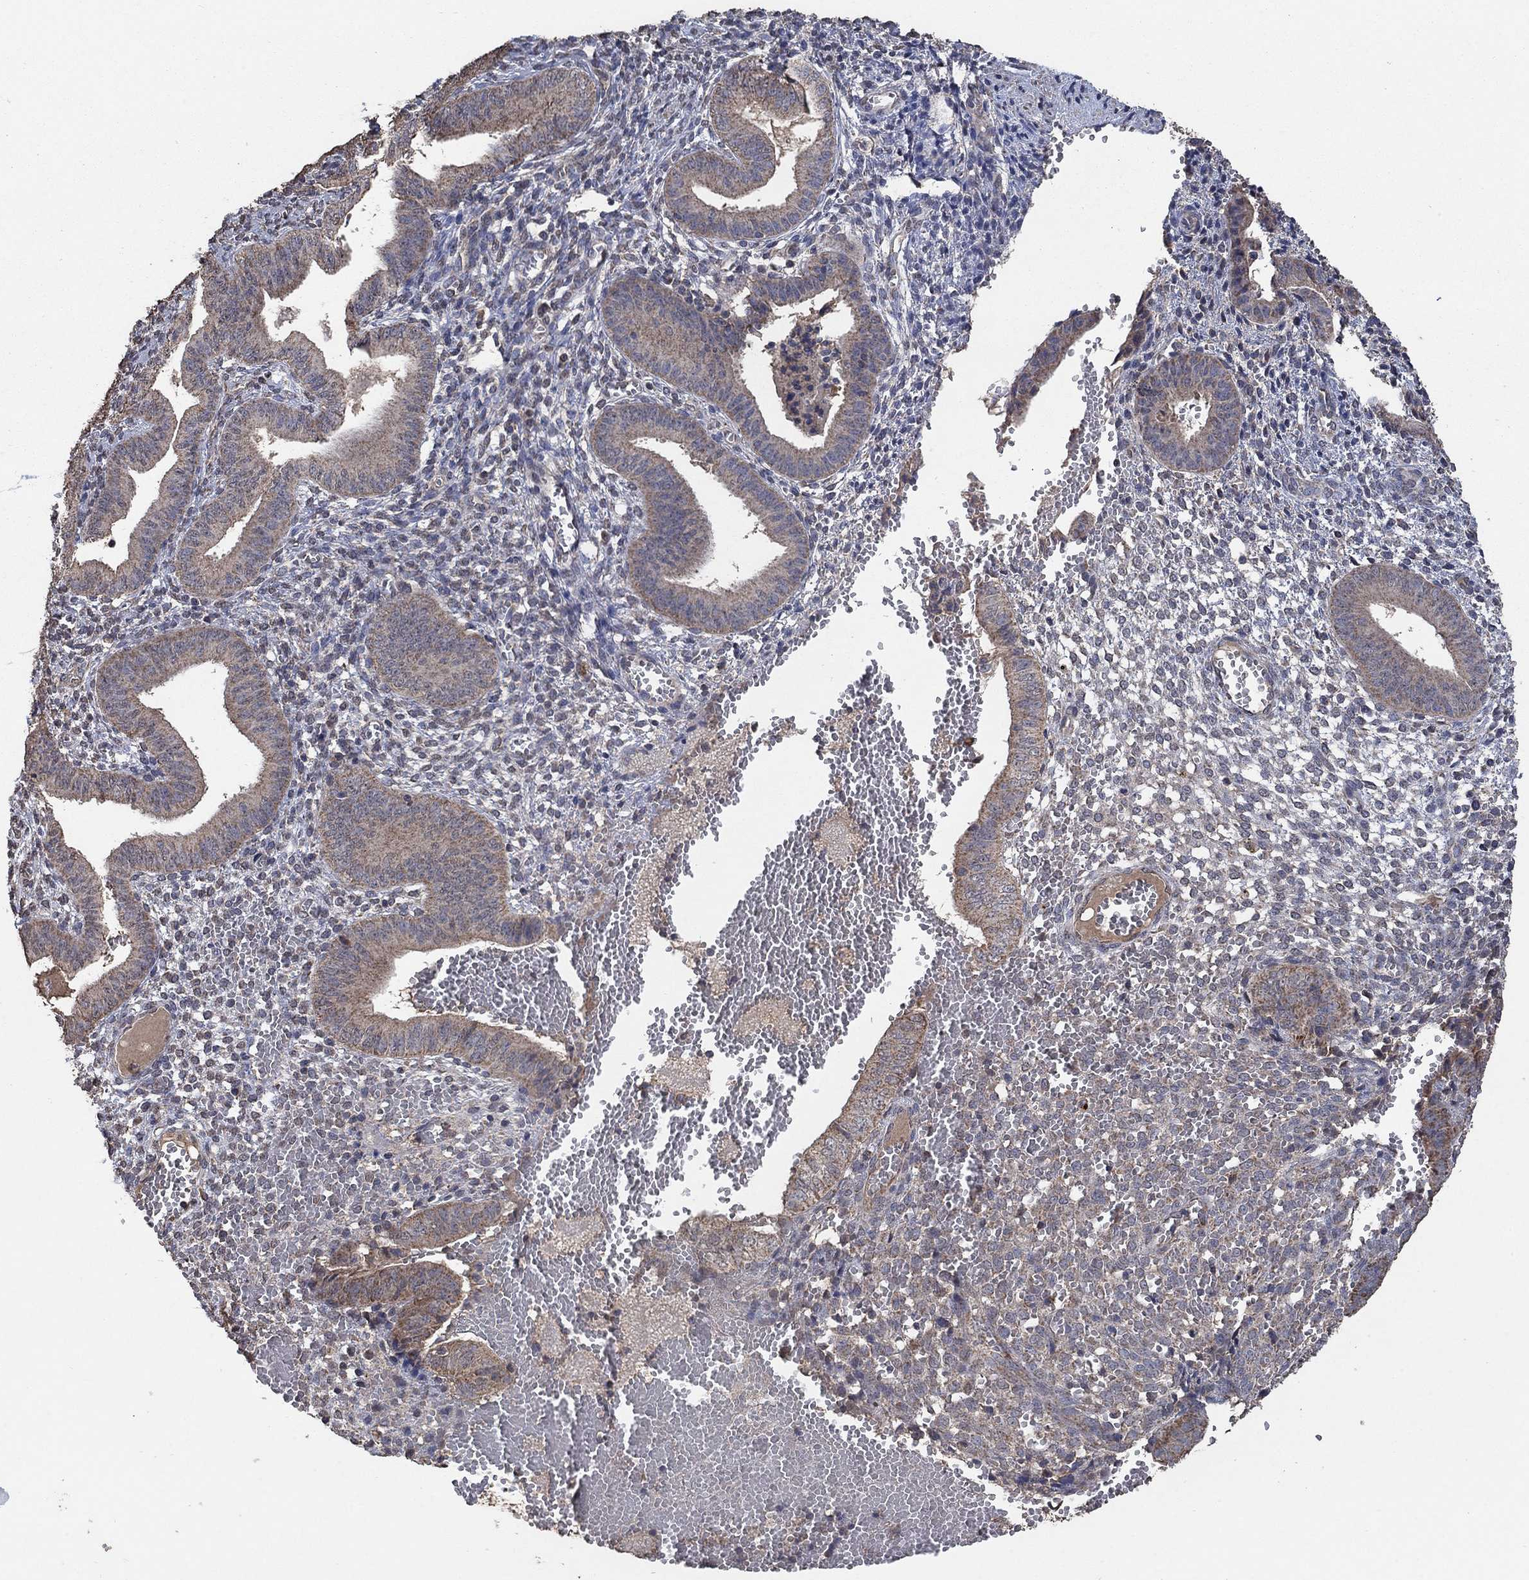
{"staining": {"intensity": "negative", "quantity": "none", "location": "none"}, "tissue": "endometrium", "cell_type": "Cells in endometrial stroma", "image_type": "normal", "snomed": [{"axis": "morphology", "description": "Normal tissue, NOS"}, {"axis": "topography", "description": "Endometrium"}], "caption": "Endometrium stained for a protein using immunohistochemistry (IHC) reveals no staining cells in endometrial stroma.", "gene": "MRPS24", "patient": {"sex": "female", "age": 42}}